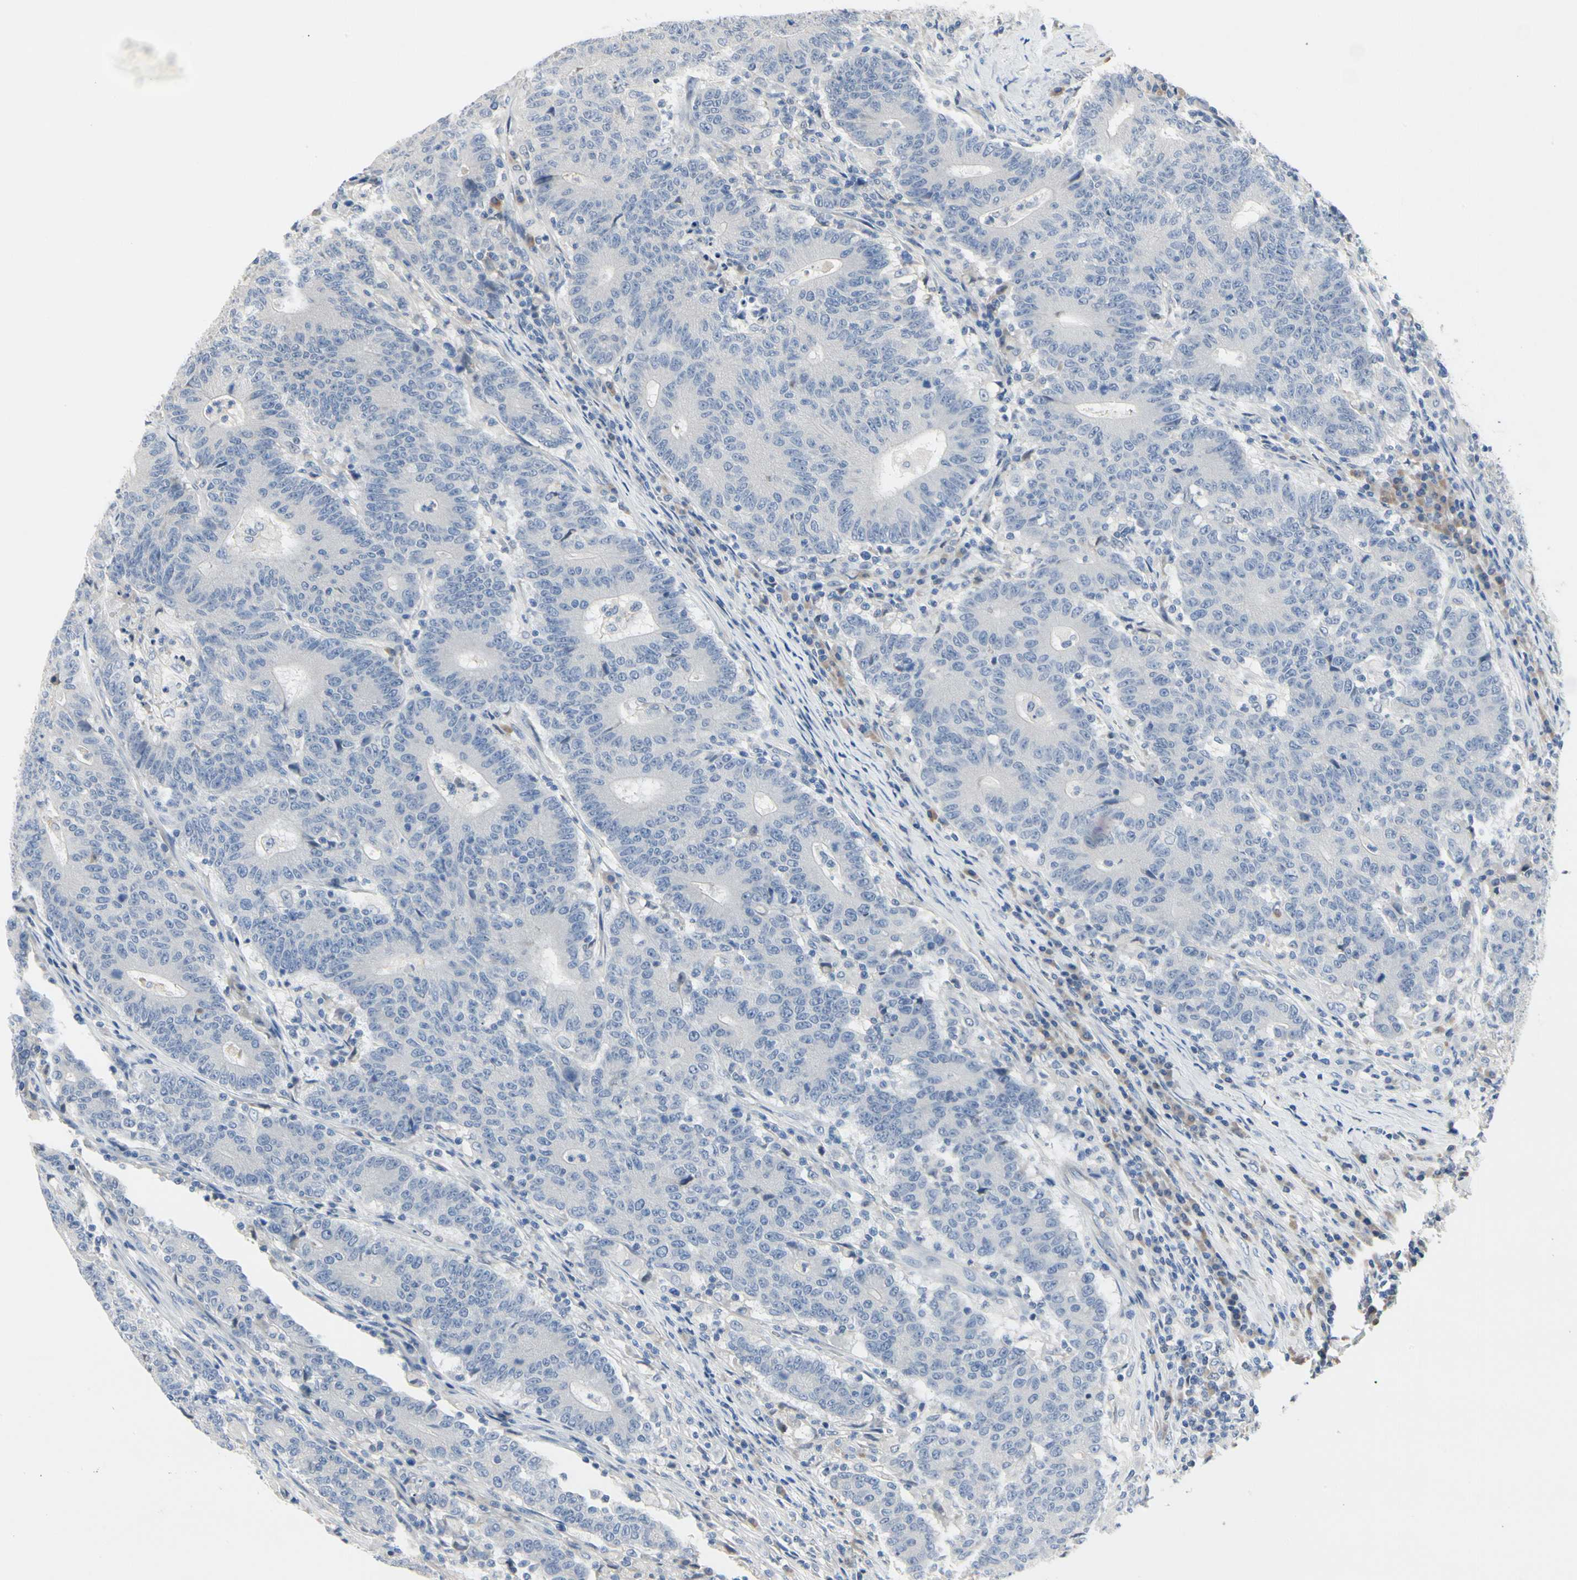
{"staining": {"intensity": "negative", "quantity": "none", "location": "none"}, "tissue": "colorectal cancer", "cell_type": "Tumor cells", "image_type": "cancer", "snomed": [{"axis": "morphology", "description": "Normal tissue, NOS"}, {"axis": "morphology", "description": "Adenocarcinoma, NOS"}, {"axis": "topography", "description": "Colon"}], "caption": "Image shows no protein staining in tumor cells of colorectal cancer (adenocarcinoma) tissue.", "gene": "ECRG4", "patient": {"sex": "female", "age": 75}}